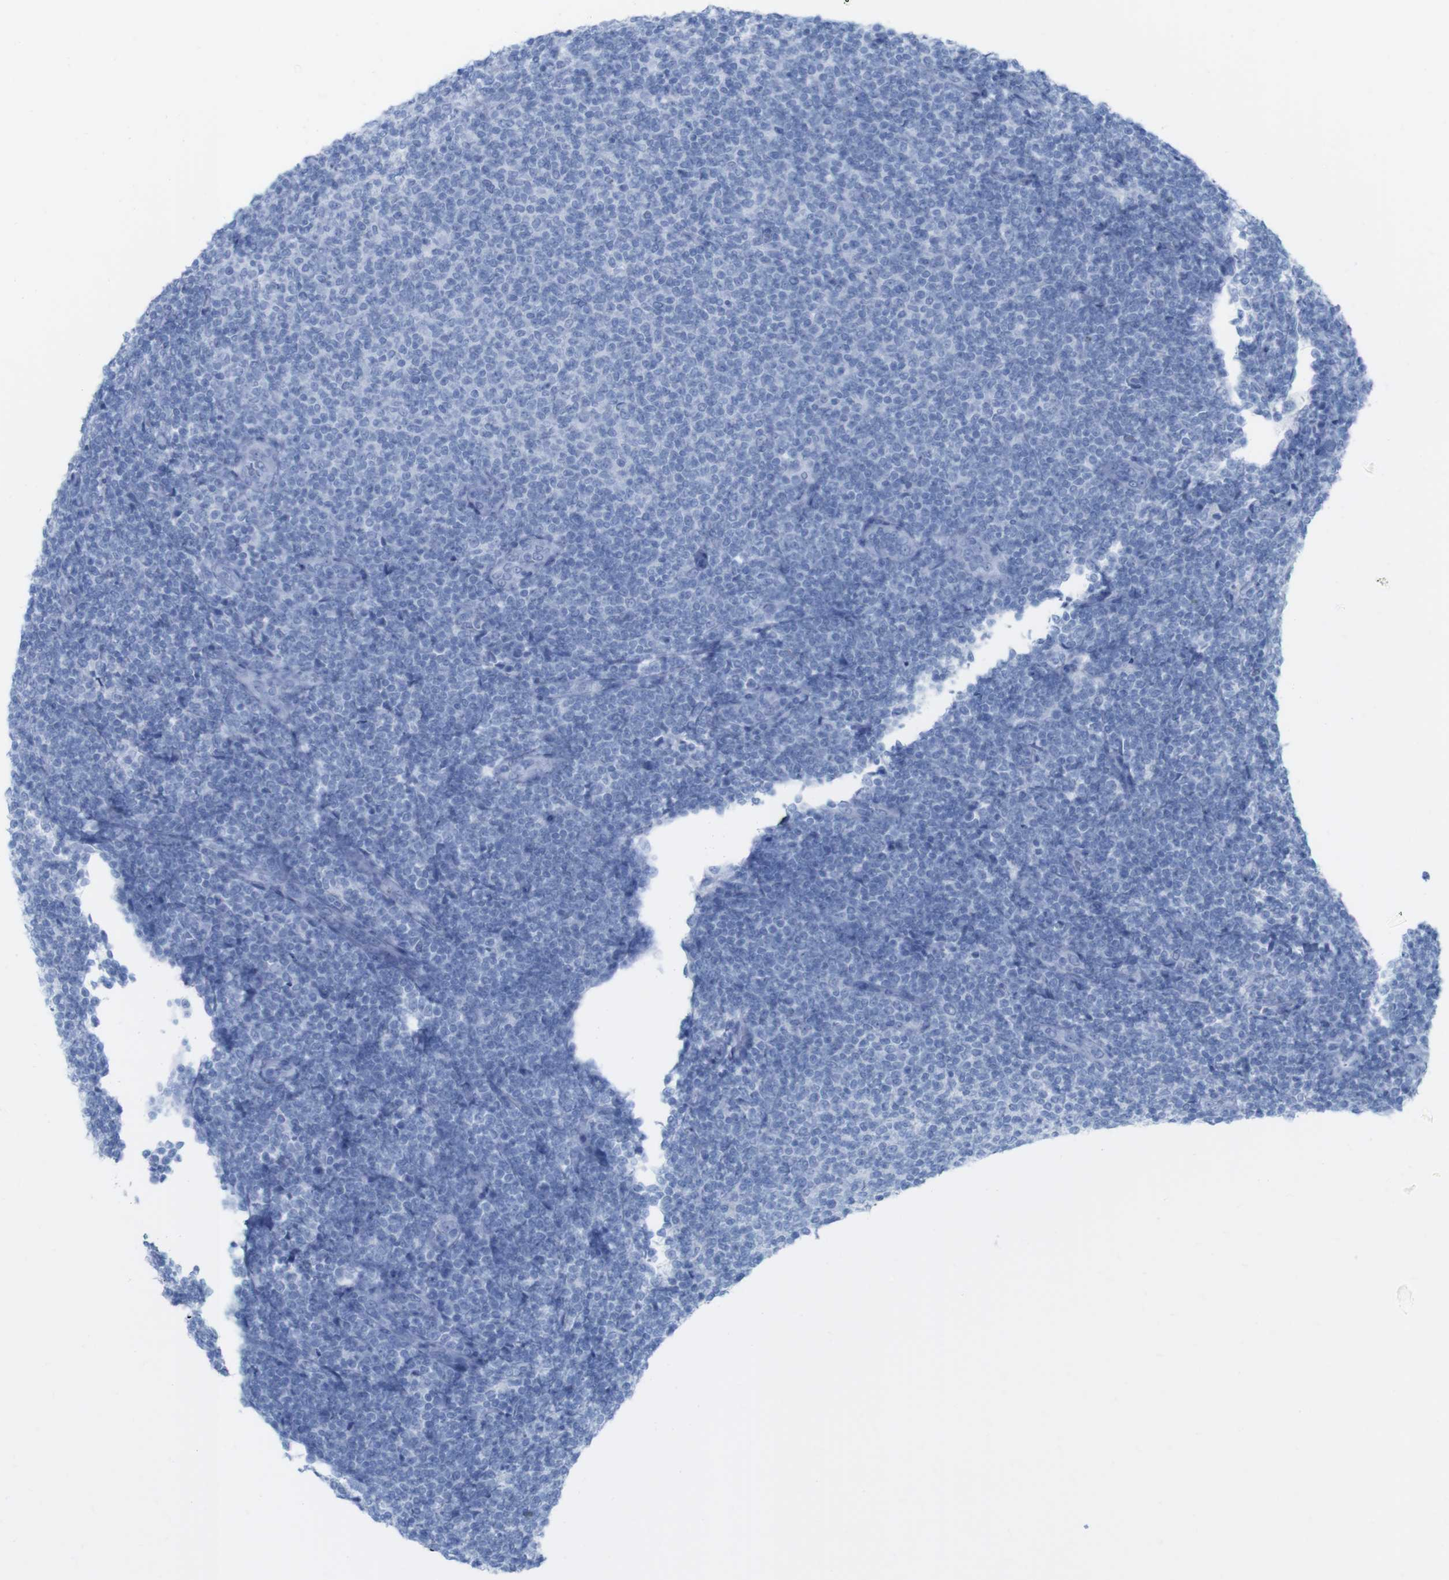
{"staining": {"intensity": "negative", "quantity": "none", "location": "none"}, "tissue": "lymphoma", "cell_type": "Tumor cells", "image_type": "cancer", "snomed": [{"axis": "morphology", "description": "Malignant lymphoma, non-Hodgkin's type, Low grade"}, {"axis": "topography", "description": "Lymph node"}], "caption": "The histopathology image shows no staining of tumor cells in malignant lymphoma, non-Hodgkin's type (low-grade).", "gene": "MYH7", "patient": {"sex": "male", "age": 66}}